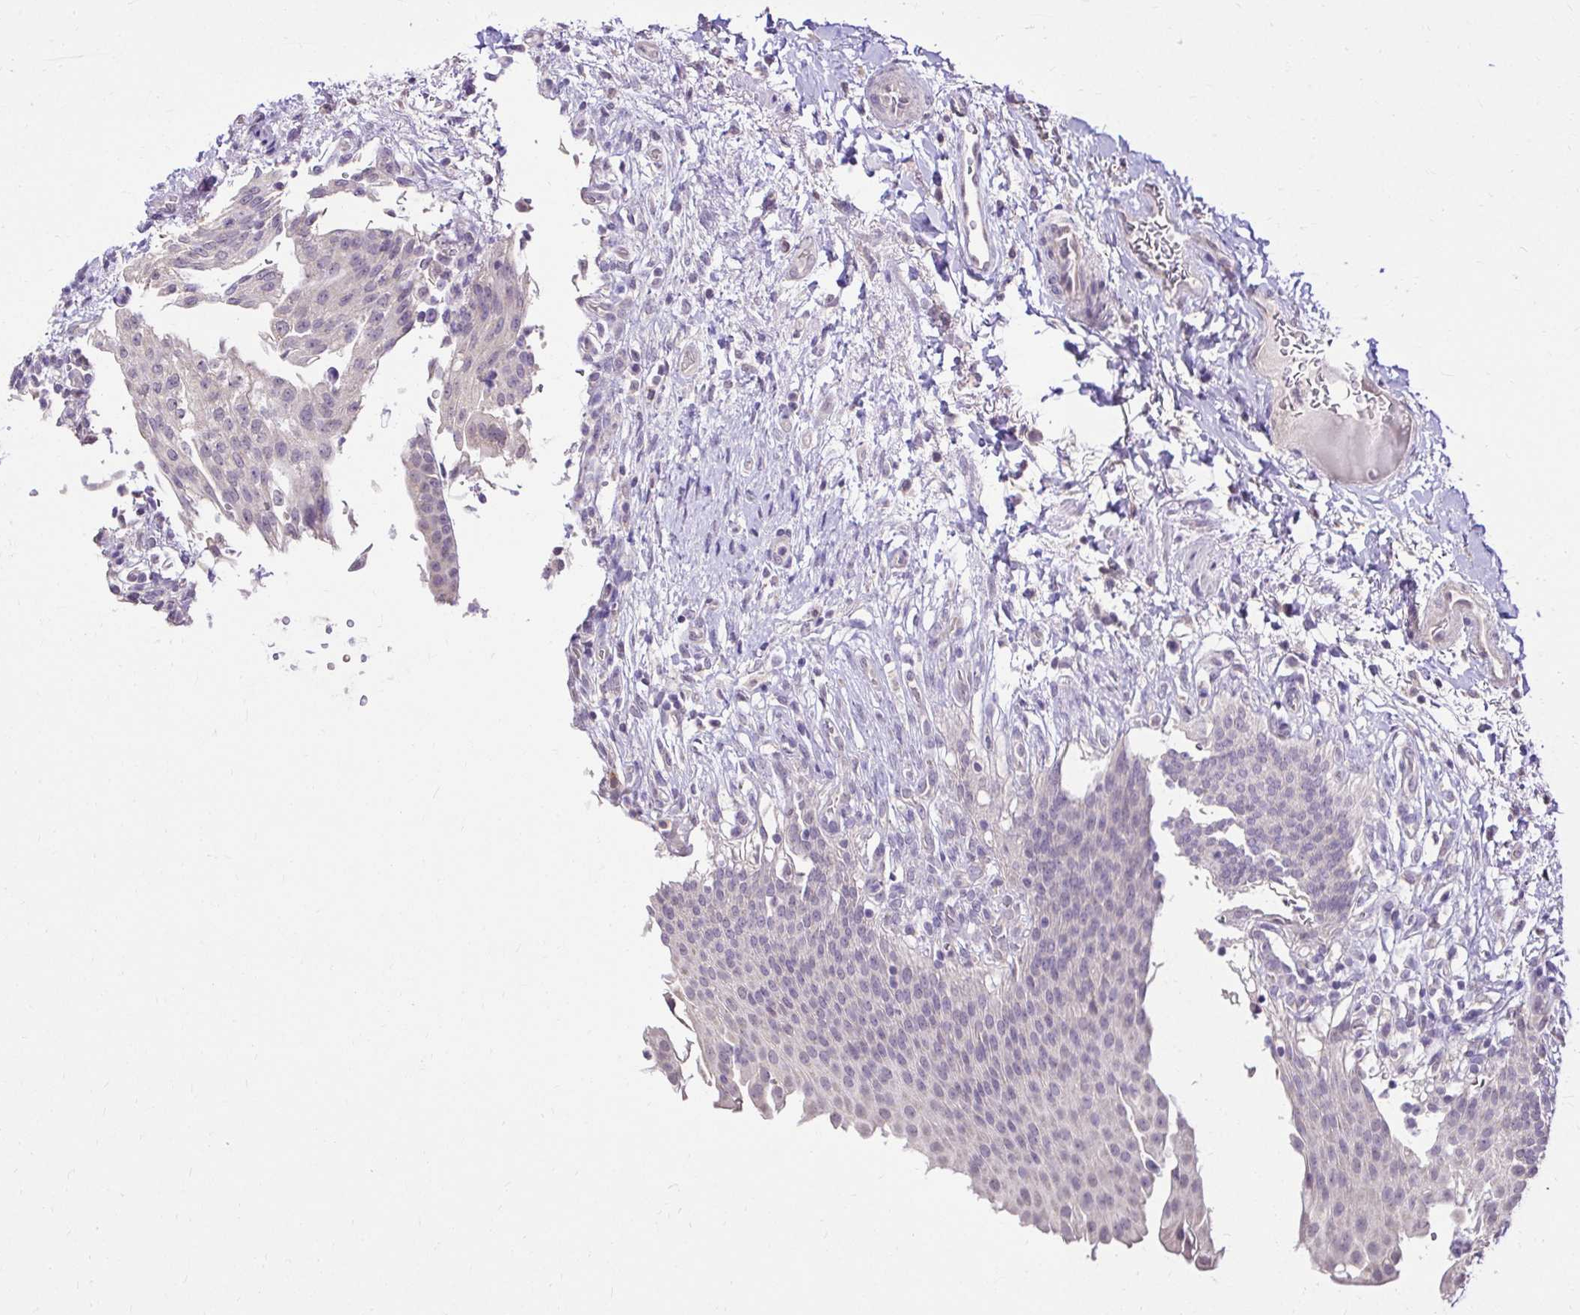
{"staining": {"intensity": "negative", "quantity": "none", "location": "none"}, "tissue": "urinary bladder", "cell_type": "Urothelial cells", "image_type": "normal", "snomed": [{"axis": "morphology", "description": "Normal tissue, NOS"}, {"axis": "topography", "description": "Urinary bladder"}, {"axis": "topography", "description": "Peripheral nerve tissue"}], "caption": "Immunohistochemistry of benign human urinary bladder reveals no positivity in urothelial cells. (DAB (3,3'-diaminobenzidine) immunohistochemistry visualized using brightfield microscopy, high magnification).", "gene": "KIAA1210", "patient": {"sex": "female", "age": 60}}